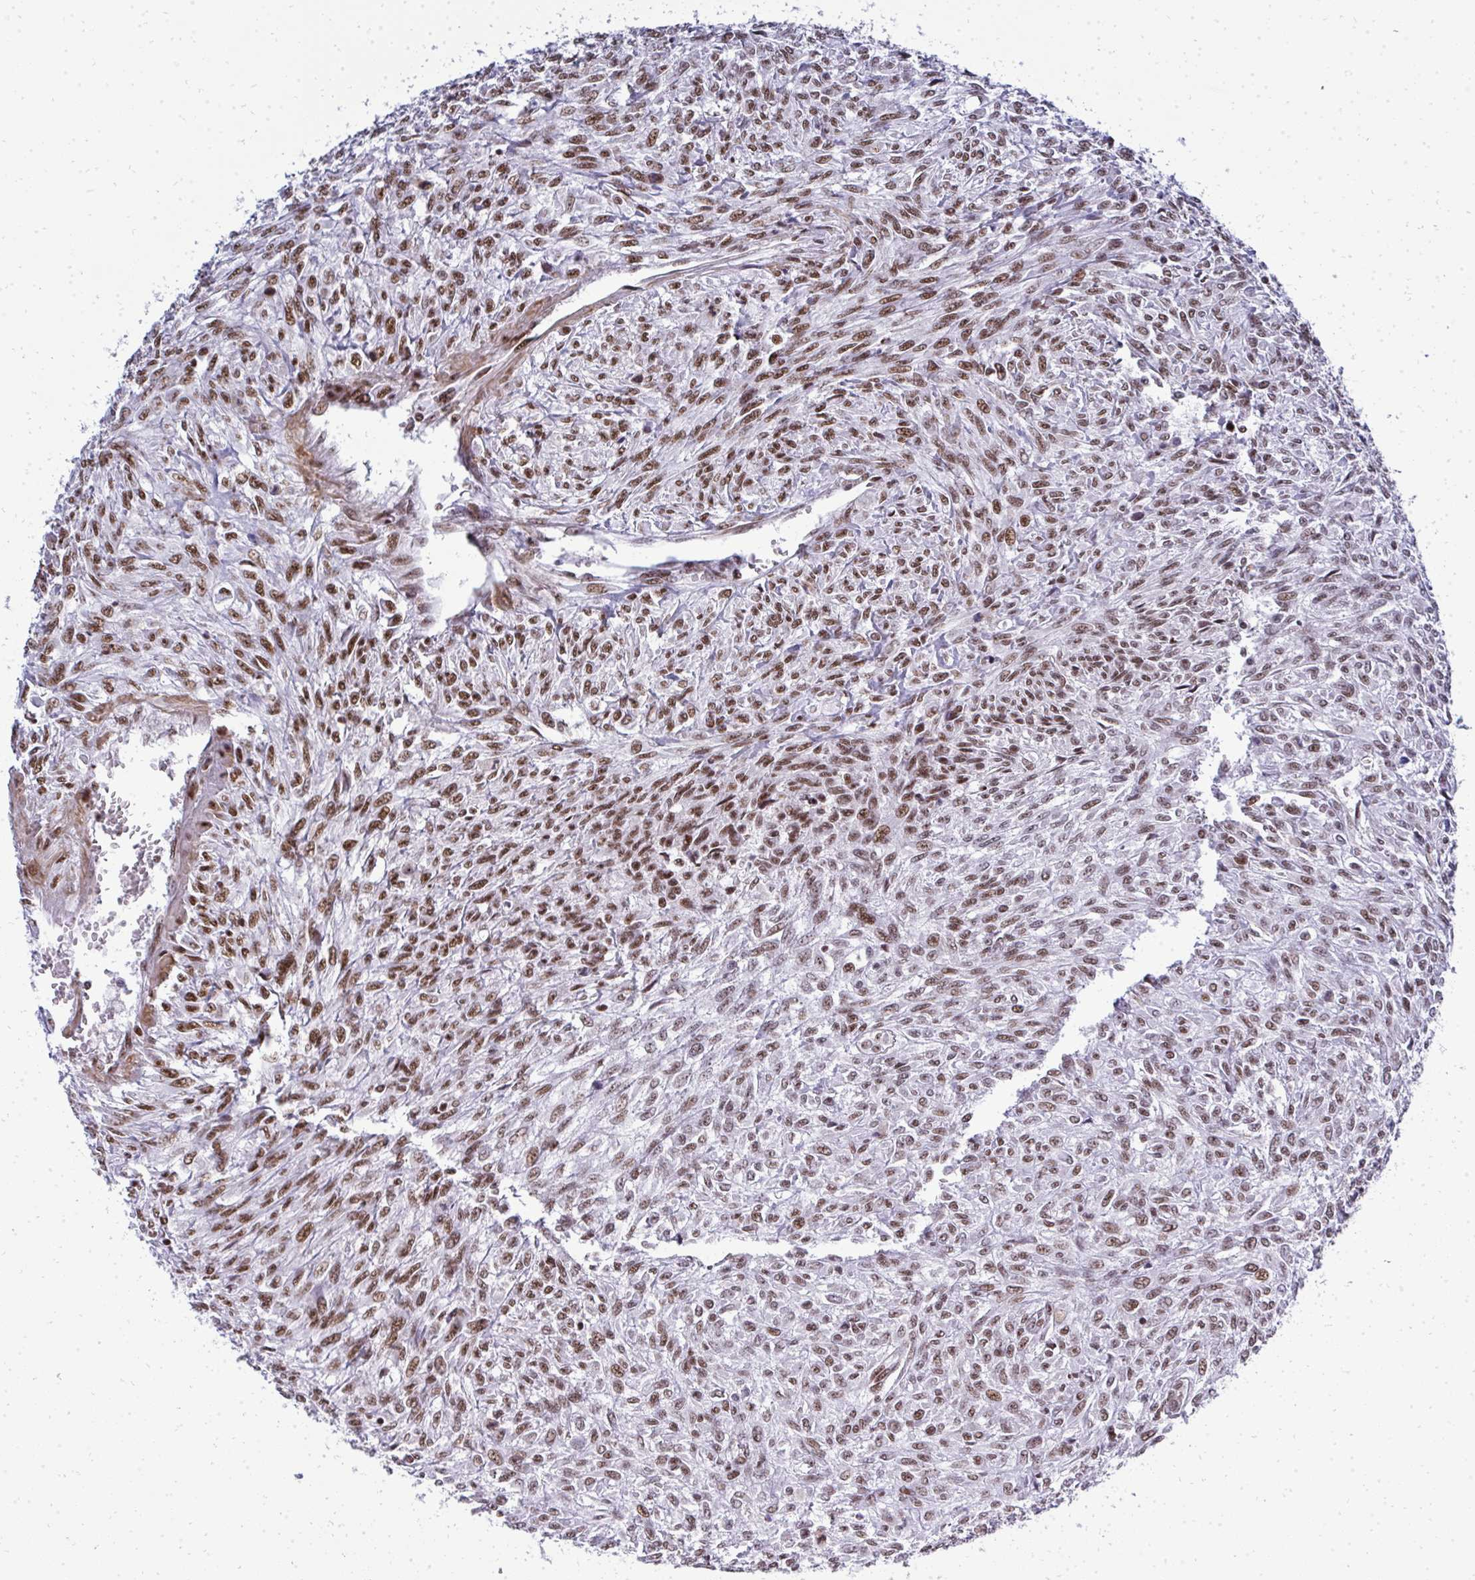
{"staining": {"intensity": "moderate", "quantity": ">75%", "location": "nuclear"}, "tissue": "renal cancer", "cell_type": "Tumor cells", "image_type": "cancer", "snomed": [{"axis": "morphology", "description": "Adenocarcinoma, NOS"}, {"axis": "topography", "description": "Kidney"}], "caption": "Immunohistochemical staining of human renal cancer exhibits medium levels of moderate nuclear protein staining in approximately >75% of tumor cells.", "gene": "SIRT7", "patient": {"sex": "male", "age": 58}}